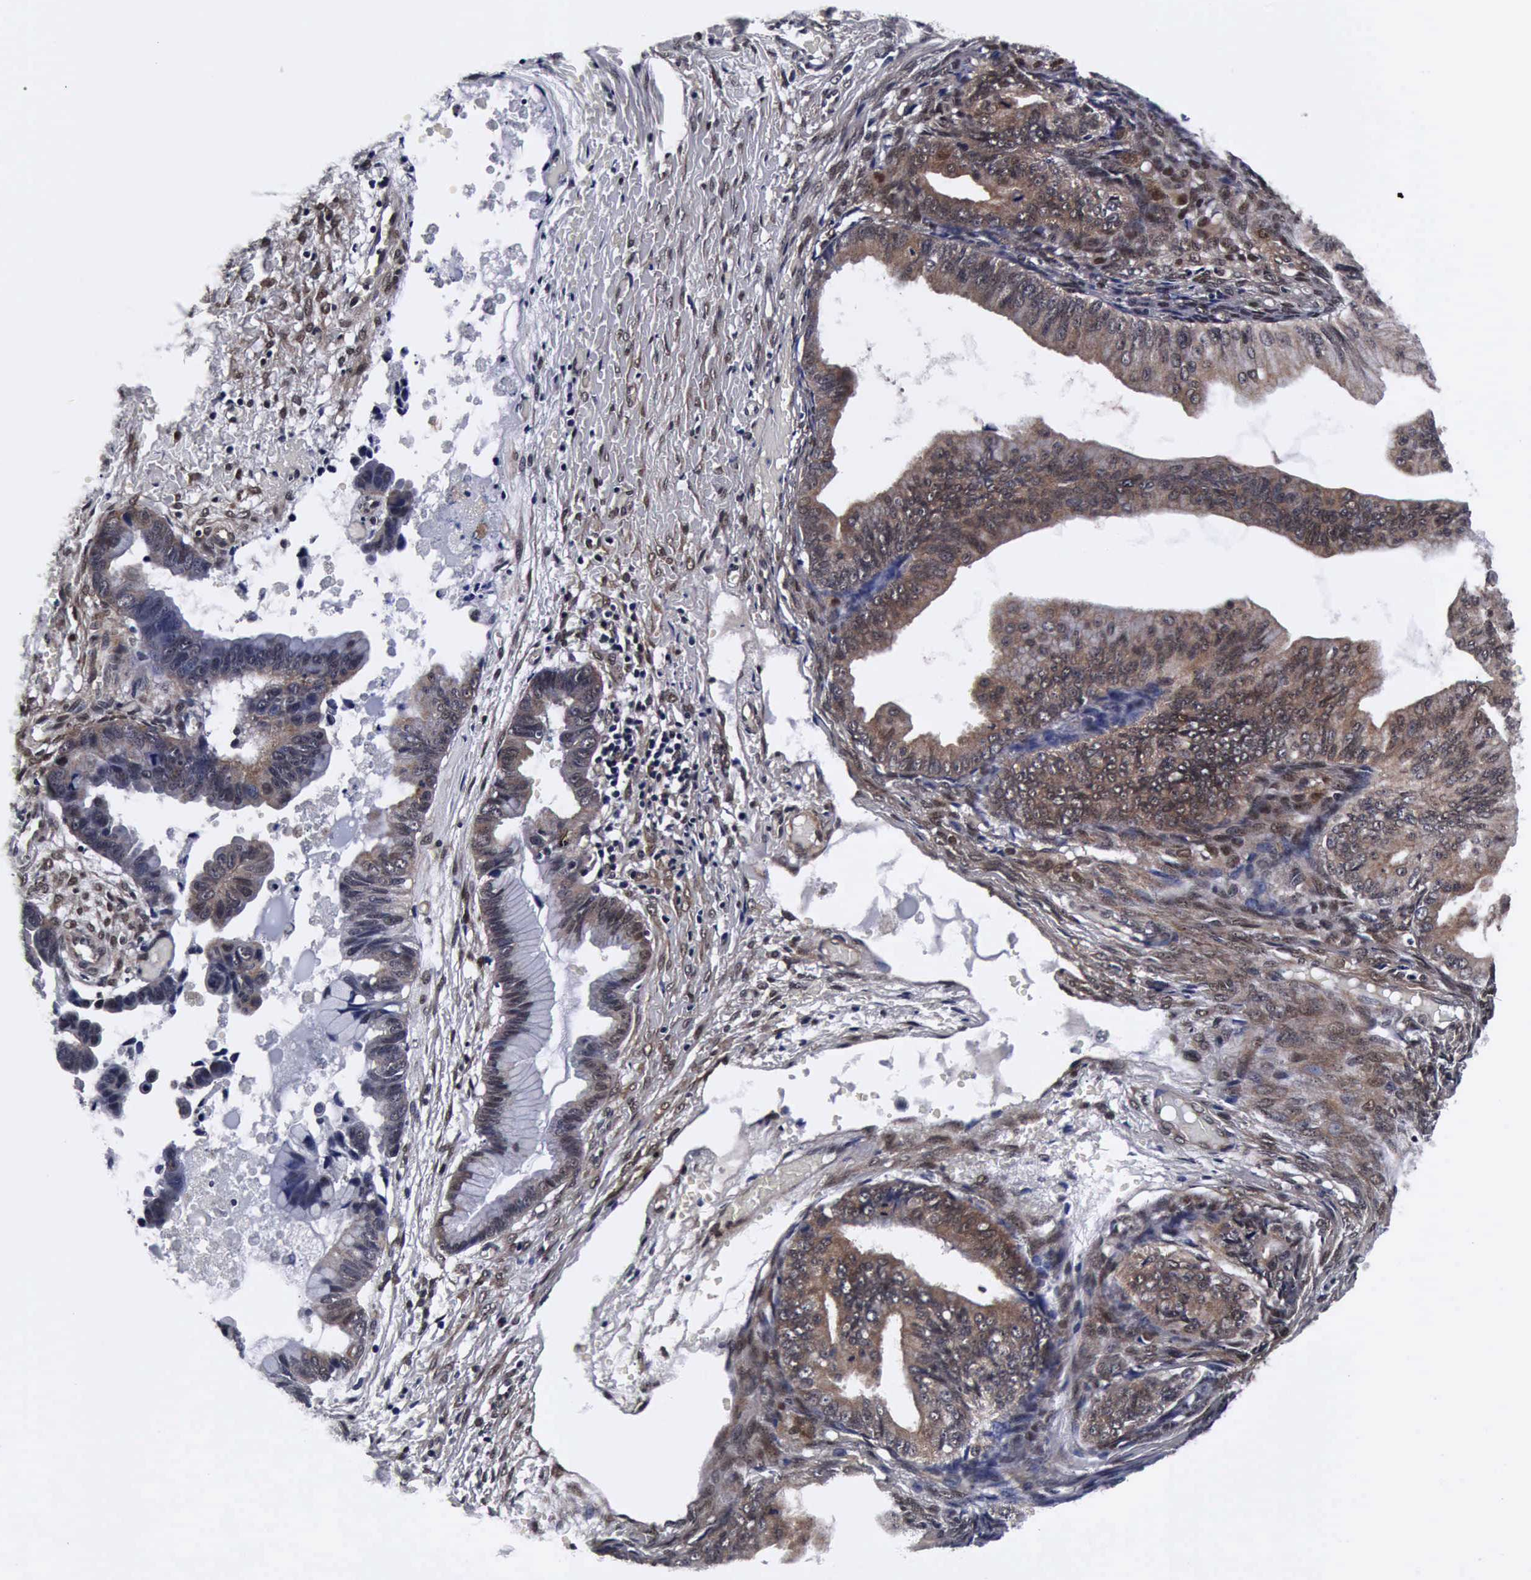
{"staining": {"intensity": "weak", "quantity": "25%-75%", "location": "cytoplasmic/membranous"}, "tissue": "ovarian cancer", "cell_type": "Tumor cells", "image_type": "cancer", "snomed": [{"axis": "morphology", "description": "Cystadenocarcinoma, mucinous, NOS"}, {"axis": "topography", "description": "Ovary"}], "caption": "A brown stain shows weak cytoplasmic/membranous expression of a protein in ovarian mucinous cystadenocarcinoma tumor cells.", "gene": "UBC", "patient": {"sex": "female", "age": 36}}